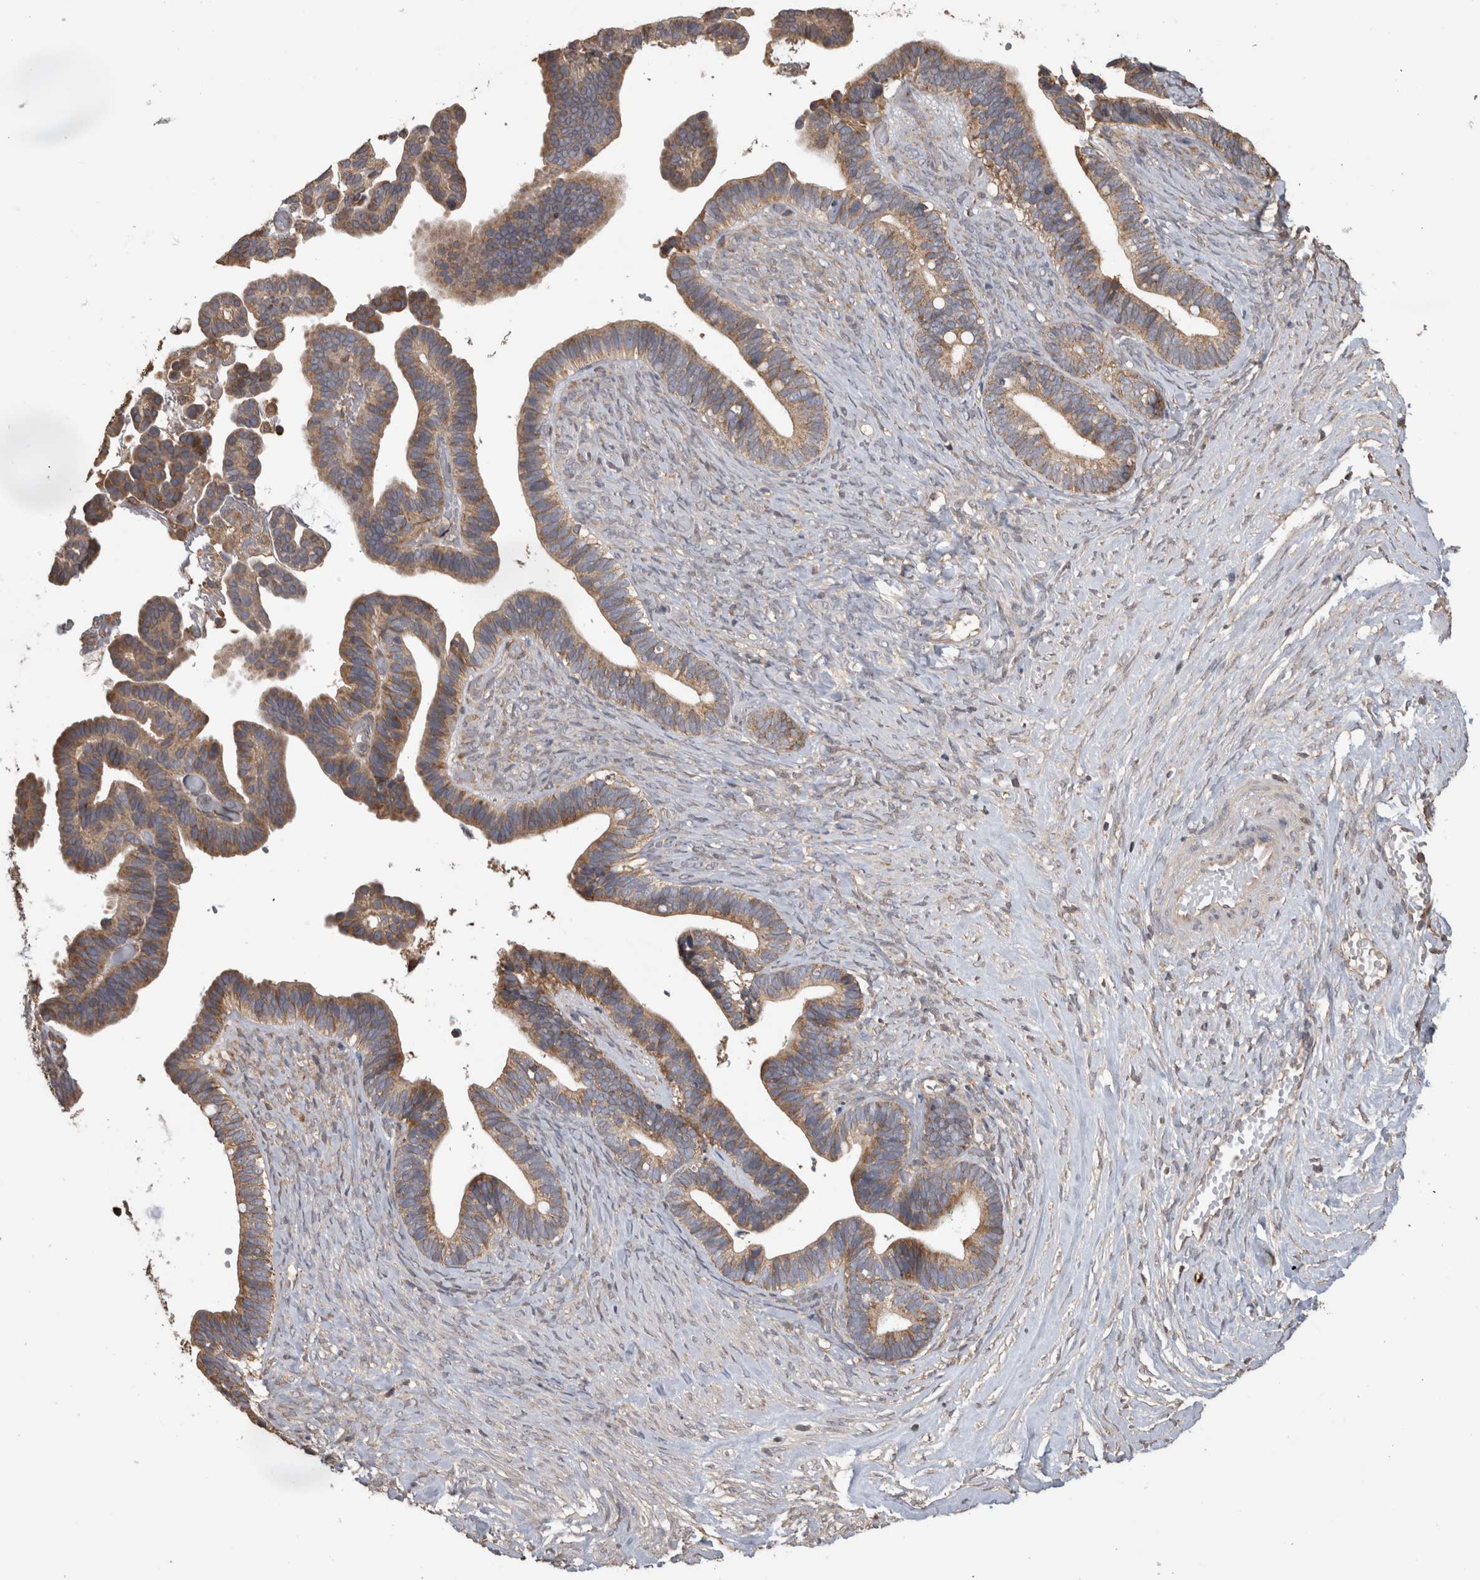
{"staining": {"intensity": "weak", "quantity": ">75%", "location": "cytoplasmic/membranous"}, "tissue": "ovarian cancer", "cell_type": "Tumor cells", "image_type": "cancer", "snomed": [{"axis": "morphology", "description": "Cystadenocarcinoma, serous, NOS"}, {"axis": "topography", "description": "Ovary"}], "caption": "A micrograph showing weak cytoplasmic/membranous positivity in about >75% of tumor cells in ovarian serous cystadenocarcinoma, as visualized by brown immunohistochemical staining.", "gene": "TBCE", "patient": {"sex": "female", "age": 56}}